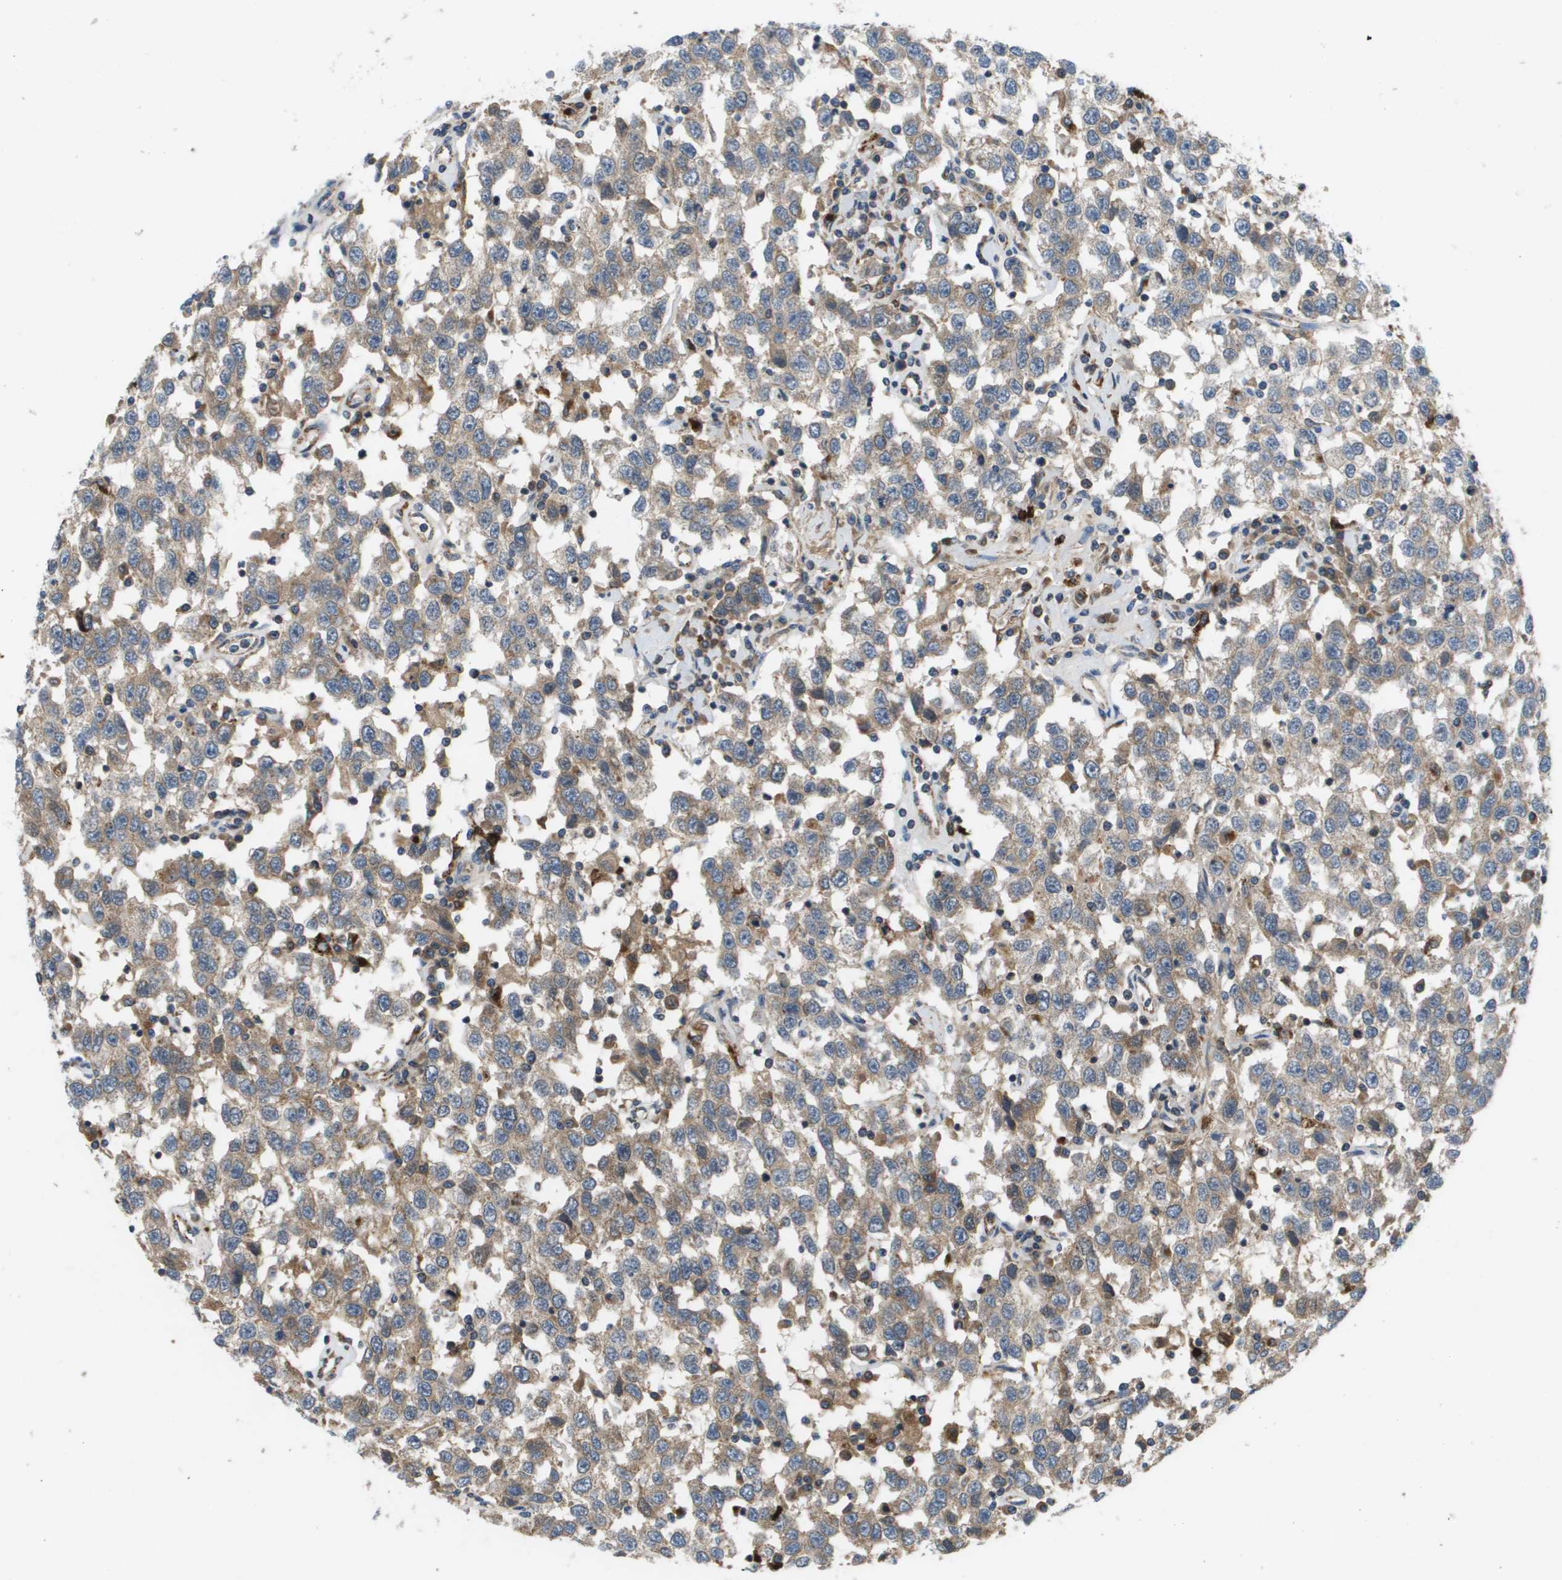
{"staining": {"intensity": "moderate", "quantity": ">75%", "location": "cytoplasmic/membranous"}, "tissue": "testis cancer", "cell_type": "Tumor cells", "image_type": "cancer", "snomed": [{"axis": "morphology", "description": "Seminoma, NOS"}, {"axis": "topography", "description": "Testis"}], "caption": "A histopathology image showing moderate cytoplasmic/membranous expression in about >75% of tumor cells in testis cancer (seminoma), as visualized by brown immunohistochemical staining.", "gene": "SLC25A20", "patient": {"sex": "male", "age": 41}}